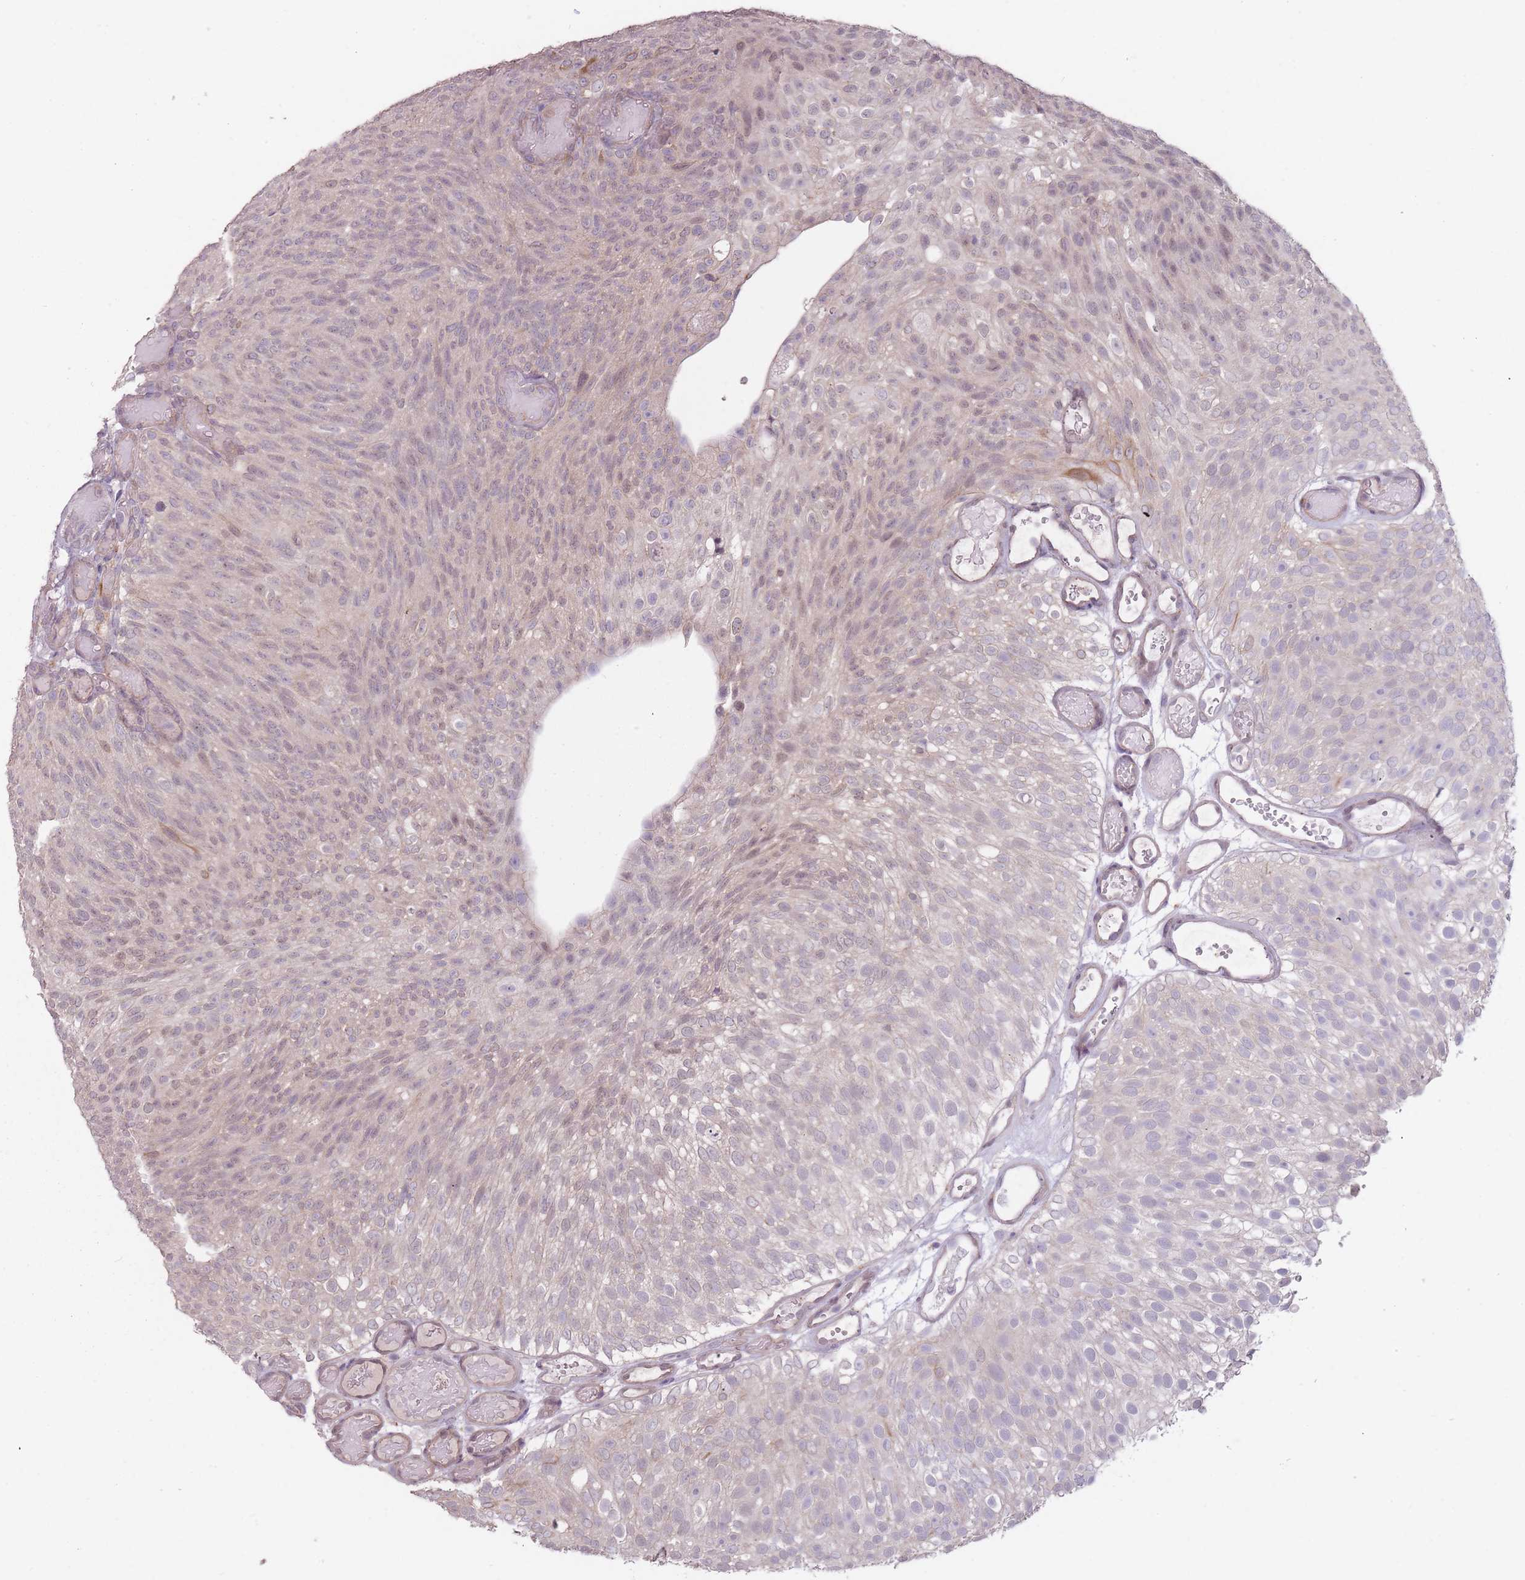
{"staining": {"intensity": "weak", "quantity": "25%-75%", "location": "nuclear"}, "tissue": "urothelial cancer", "cell_type": "Tumor cells", "image_type": "cancer", "snomed": [{"axis": "morphology", "description": "Urothelial carcinoma, Low grade"}, {"axis": "topography", "description": "Urinary bladder"}], "caption": "A brown stain highlights weak nuclear staining of a protein in human urothelial cancer tumor cells.", "gene": "TET3", "patient": {"sex": "male", "age": 78}}